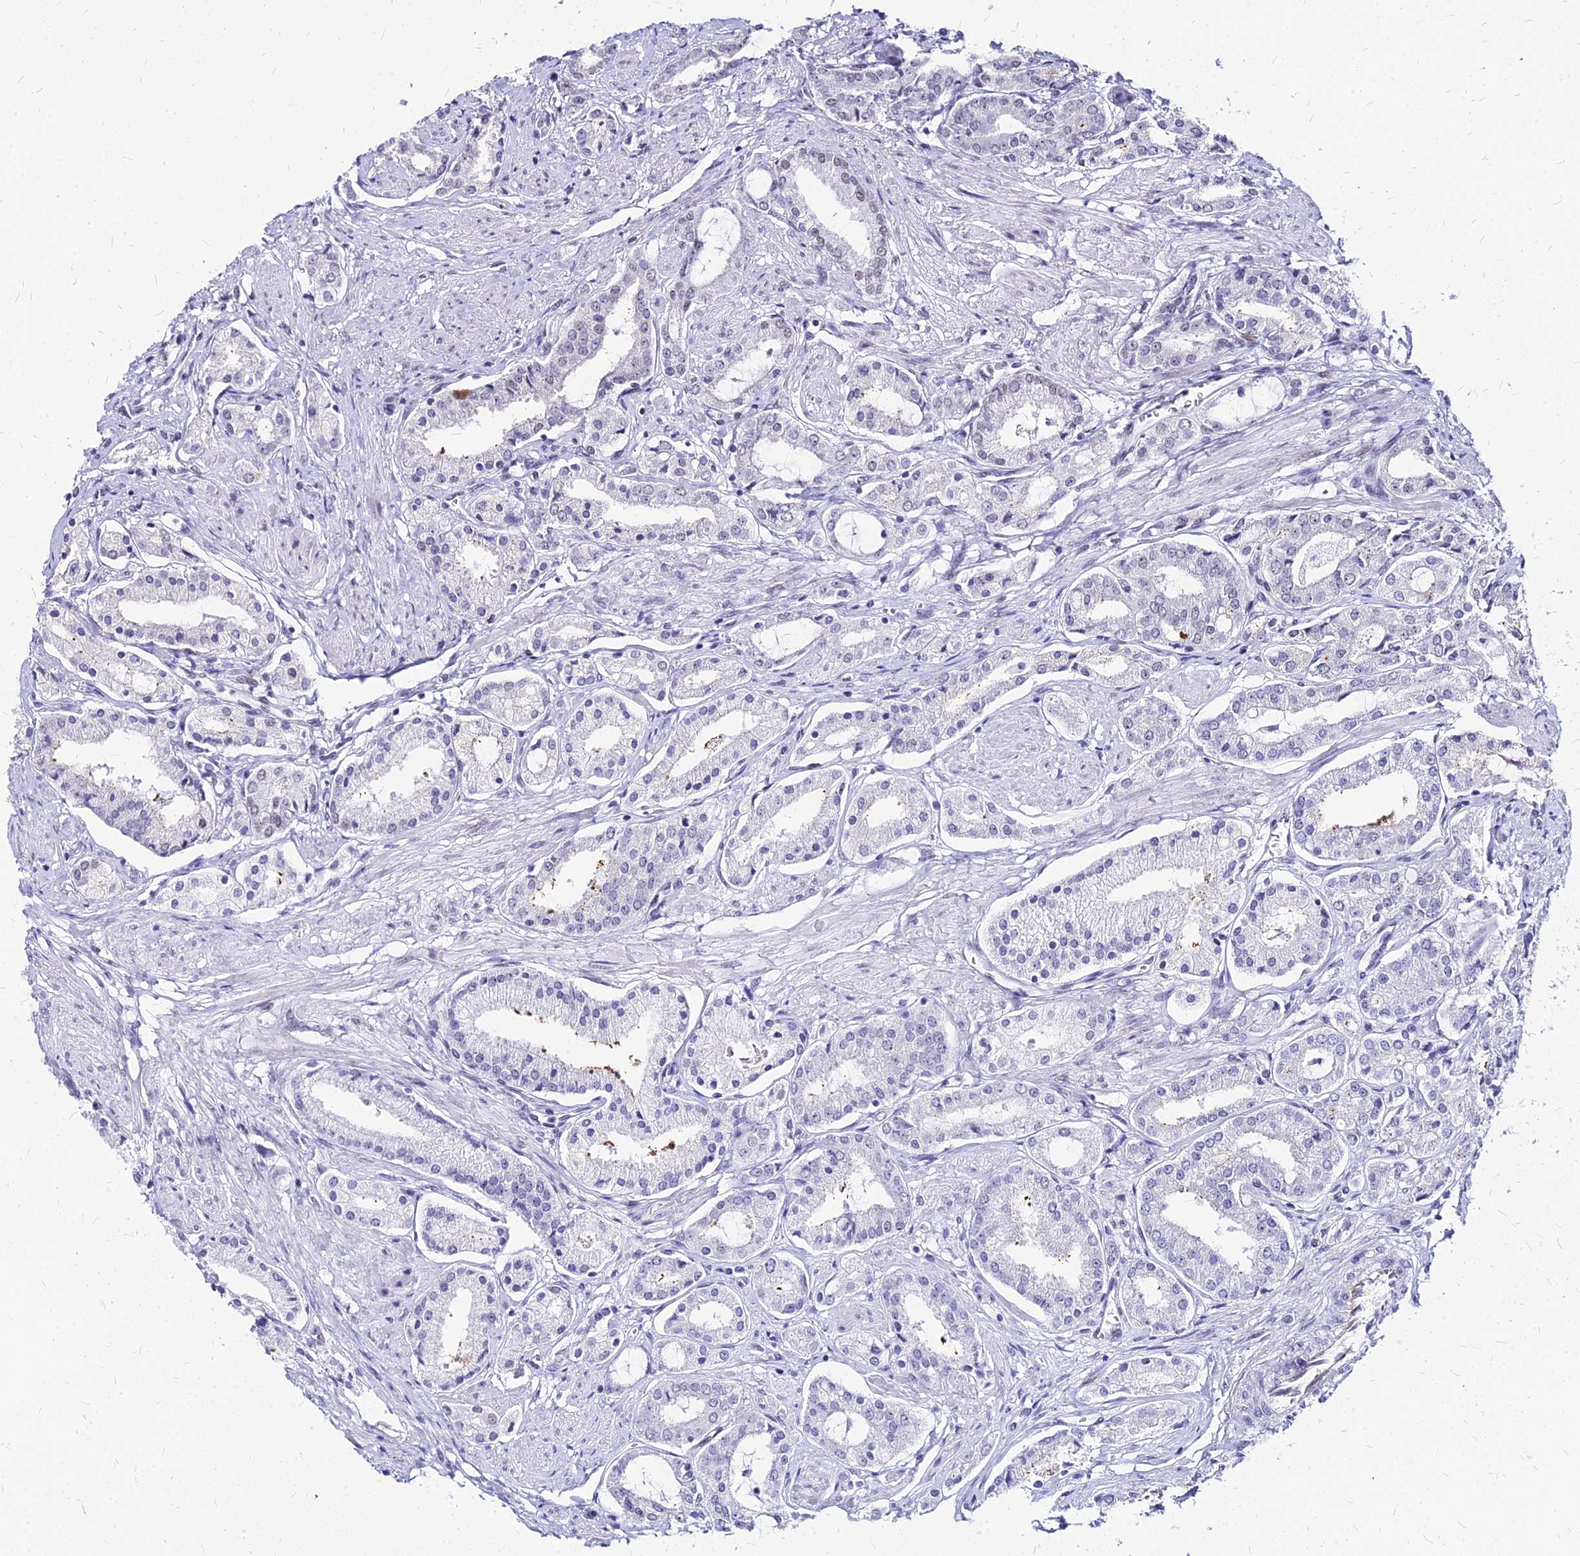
{"staining": {"intensity": "negative", "quantity": "none", "location": "none"}, "tissue": "prostate cancer", "cell_type": "Tumor cells", "image_type": "cancer", "snomed": [{"axis": "morphology", "description": "Adenocarcinoma, High grade"}, {"axis": "topography", "description": "Prostate and seminal vesicle, NOS"}], "caption": "Tumor cells show no significant protein positivity in high-grade adenocarcinoma (prostate). (Stains: DAB IHC with hematoxylin counter stain, Microscopy: brightfield microscopy at high magnification).", "gene": "FDX2", "patient": {"sex": "male", "age": 64}}